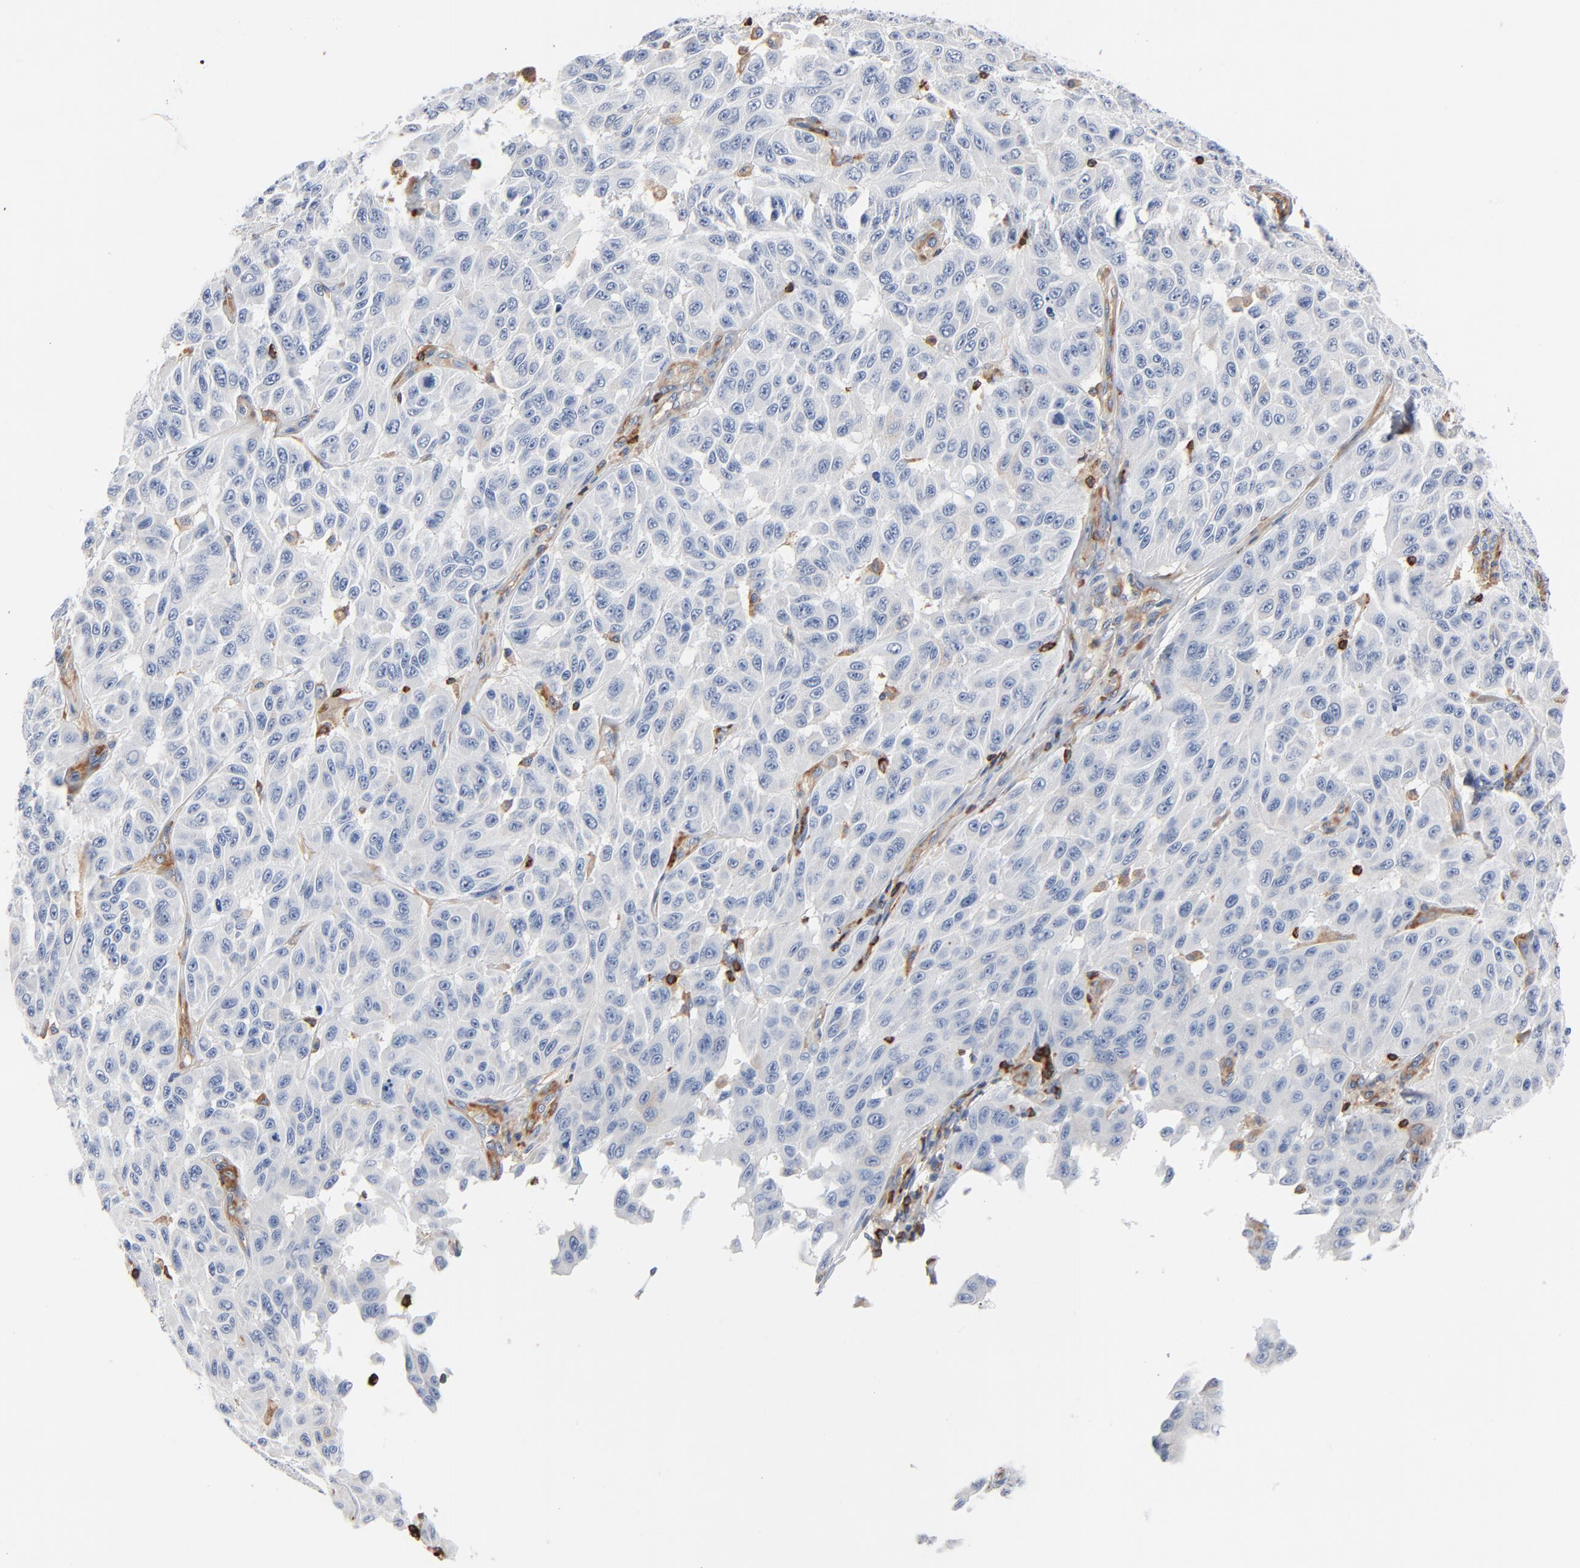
{"staining": {"intensity": "negative", "quantity": "none", "location": "none"}, "tissue": "melanoma", "cell_type": "Tumor cells", "image_type": "cancer", "snomed": [{"axis": "morphology", "description": "Malignant melanoma, NOS"}, {"axis": "topography", "description": "Skin"}], "caption": "Immunohistochemistry of melanoma reveals no staining in tumor cells. The staining was performed using DAB to visualize the protein expression in brown, while the nuclei were stained in blue with hematoxylin (Magnification: 20x).", "gene": "SH3KBP1", "patient": {"sex": "male", "age": 30}}